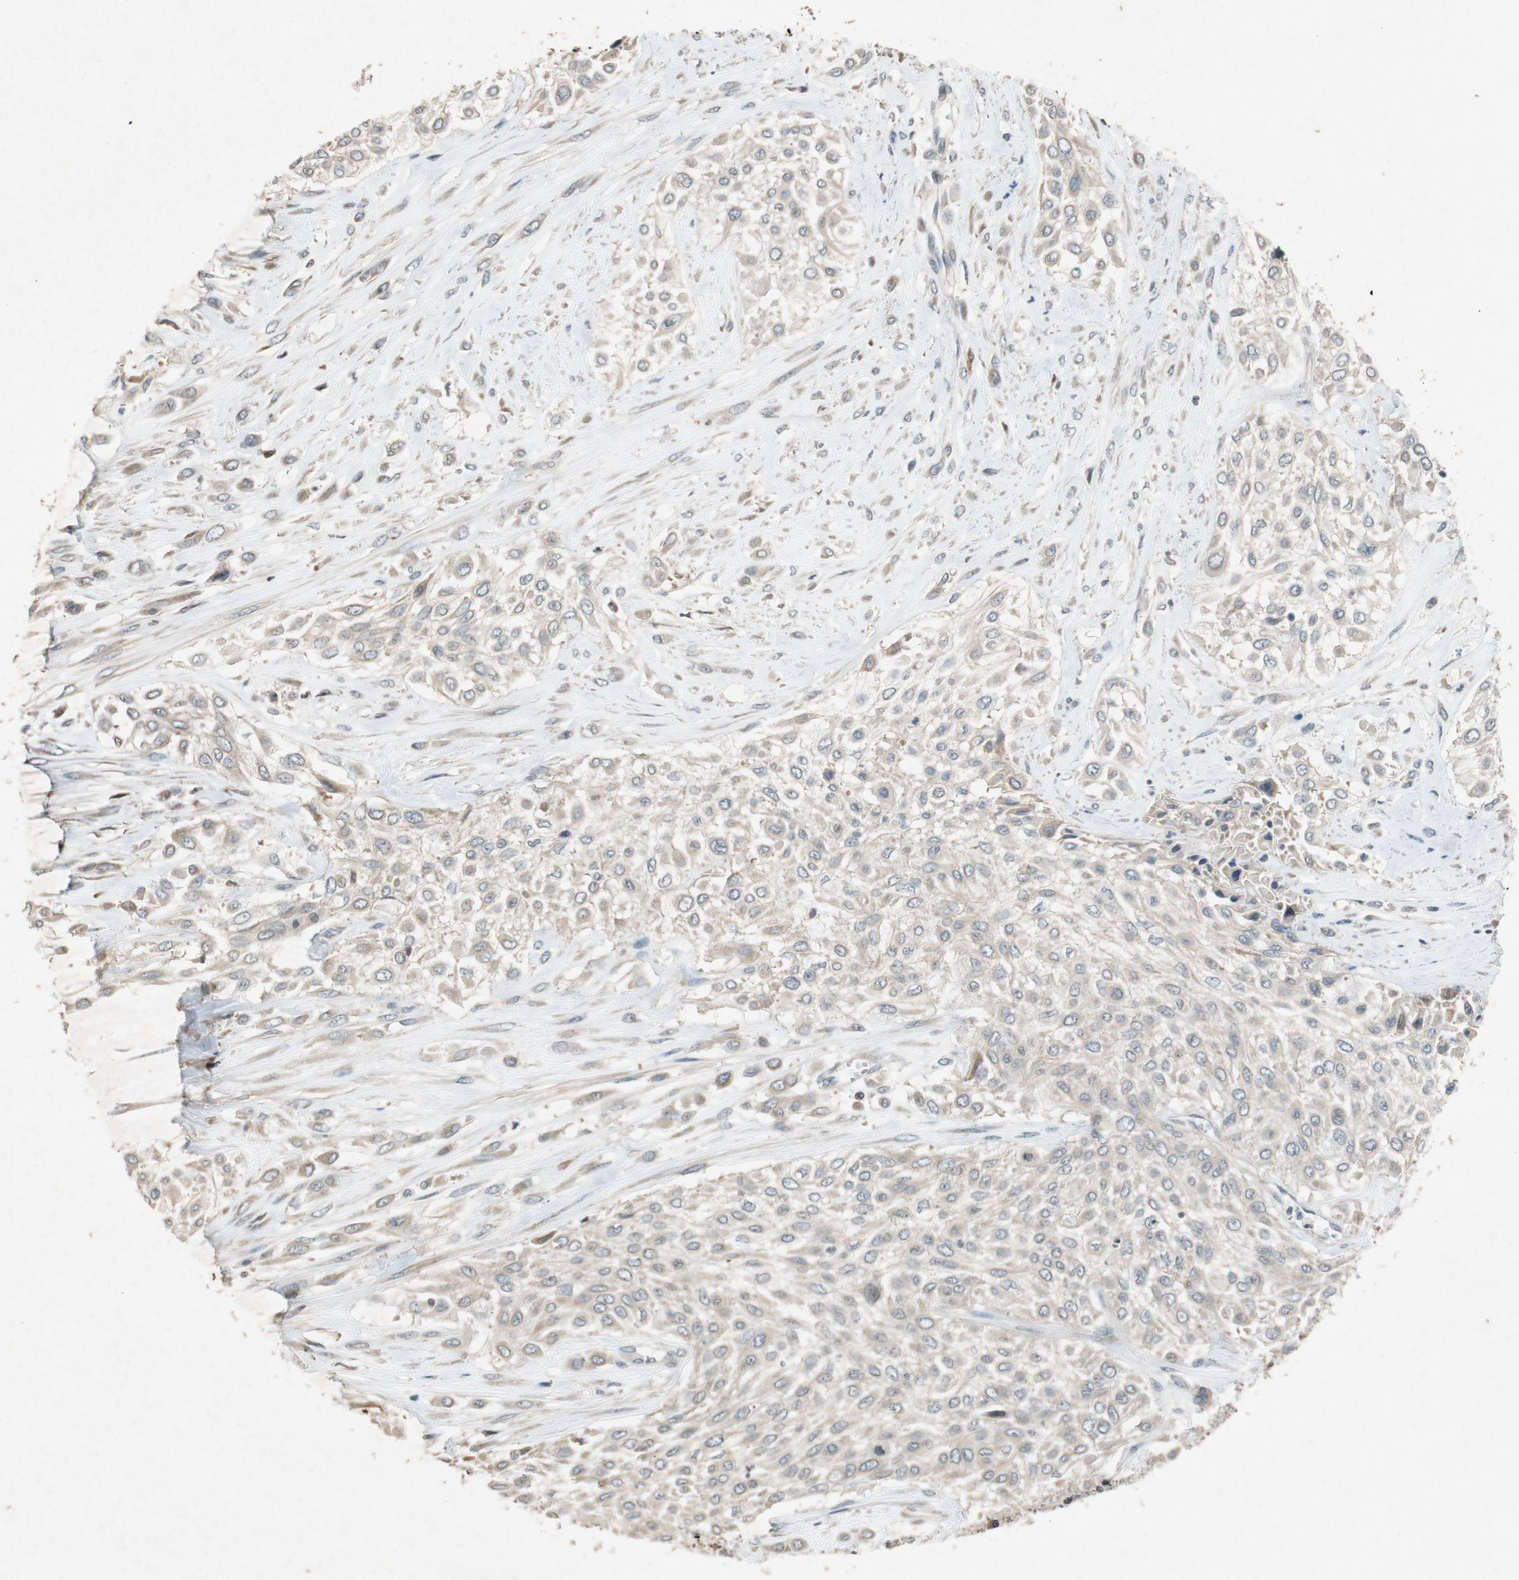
{"staining": {"intensity": "weak", "quantity": ">75%", "location": "cytoplasmic/membranous"}, "tissue": "urothelial cancer", "cell_type": "Tumor cells", "image_type": "cancer", "snomed": [{"axis": "morphology", "description": "Urothelial carcinoma, High grade"}, {"axis": "topography", "description": "Urinary bladder"}], "caption": "Urothelial cancer stained with a brown dye exhibits weak cytoplasmic/membranous positive positivity in about >75% of tumor cells.", "gene": "ATP2C1", "patient": {"sex": "male", "age": 57}}